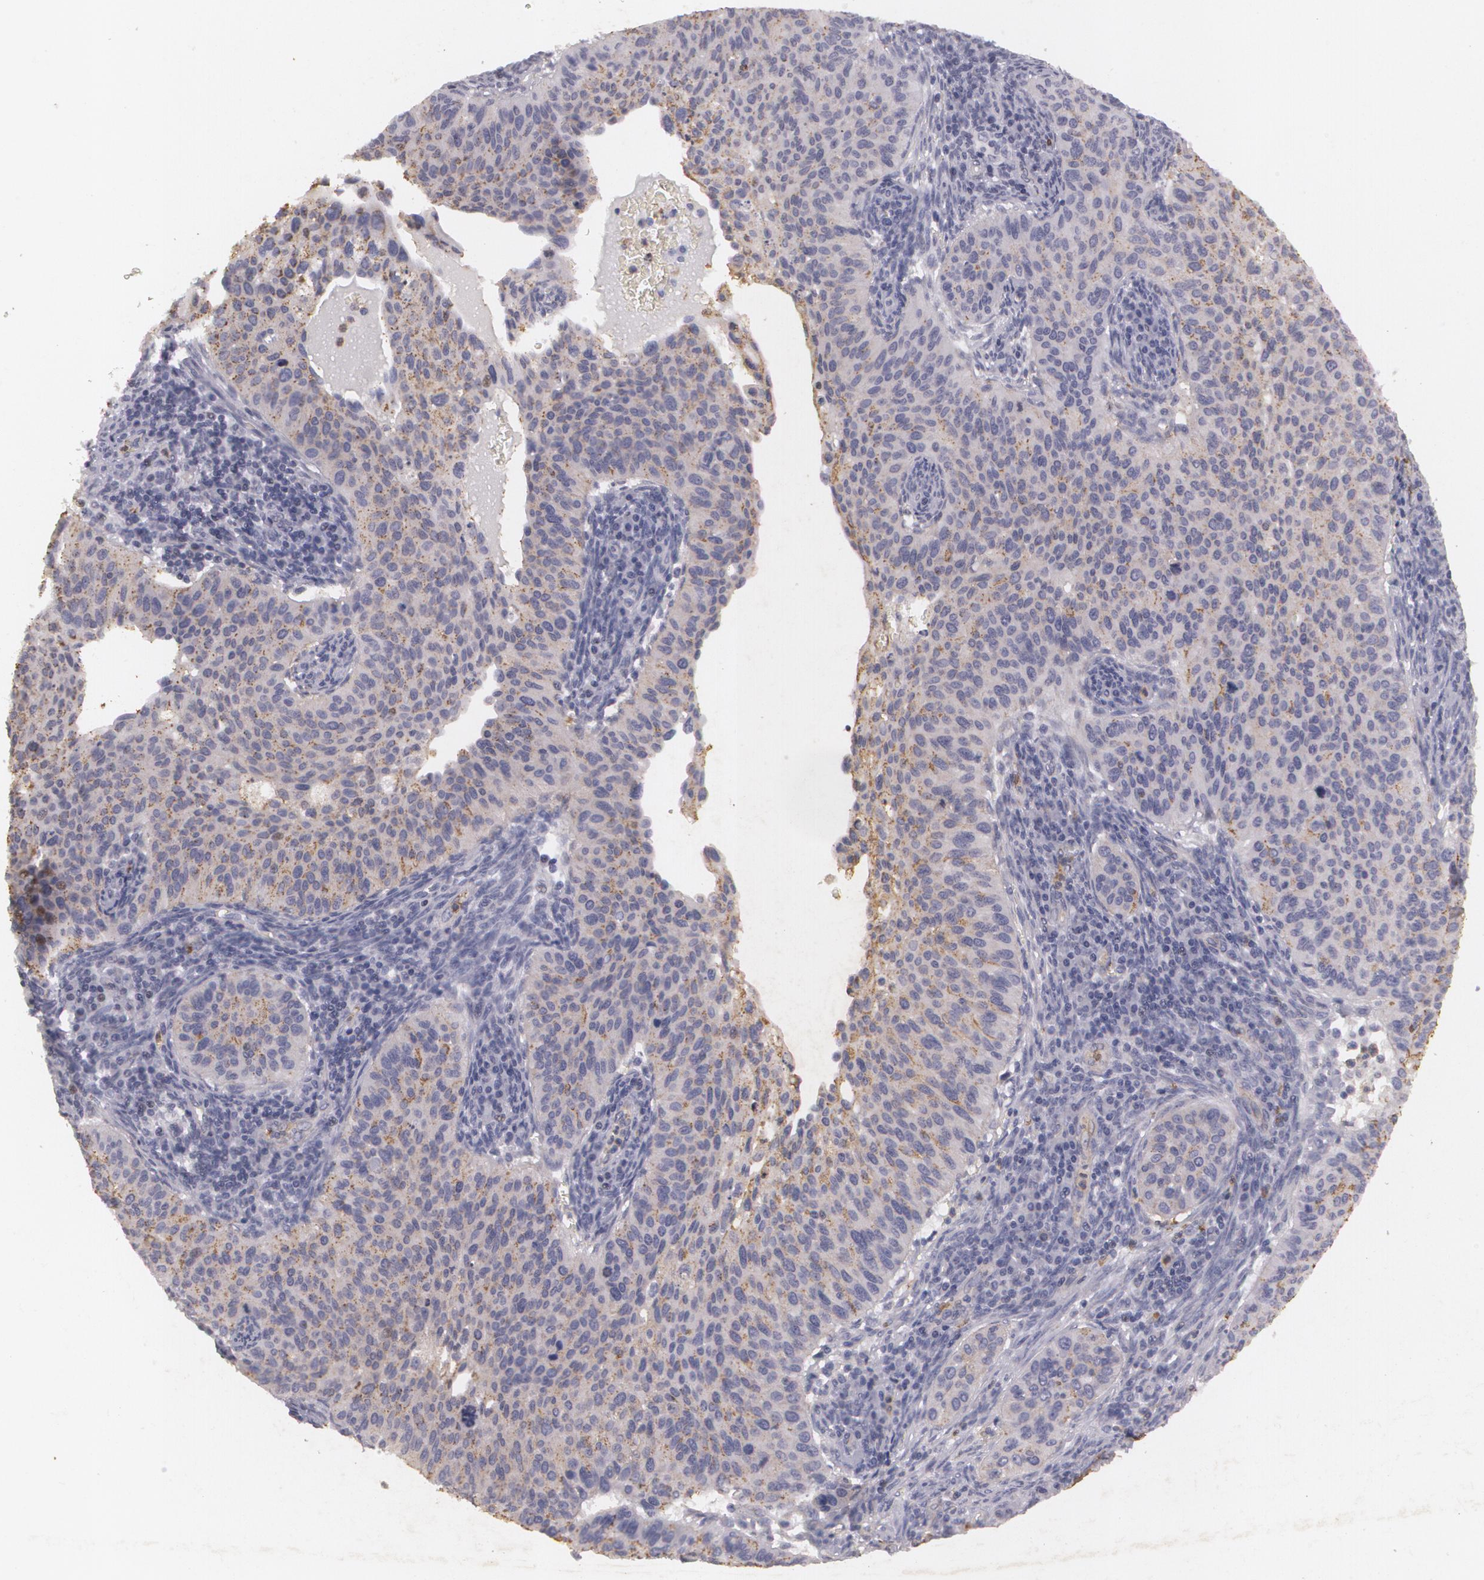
{"staining": {"intensity": "weak", "quantity": ">75%", "location": "cytoplasmic/membranous"}, "tissue": "cervical cancer", "cell_type": "Tumor cells", "image_type": "cancer", "snomed": [{"axis": "morphology", "description": "Adenocarcinoma, NOS"}, {"axis": "topography", "description": "Cervix"}], "caption": "Immunohistochemistry (IHC) (DAB (3,3'-diaminobenzidine)) staining of human cervical cancer (adenocarcinoma) displays weak cytoplasmic/membranous protein positivity in approximately >75% of tumor cells.", "gene": "KCNA4", "patient": {"sex": "female", "age": 29}}